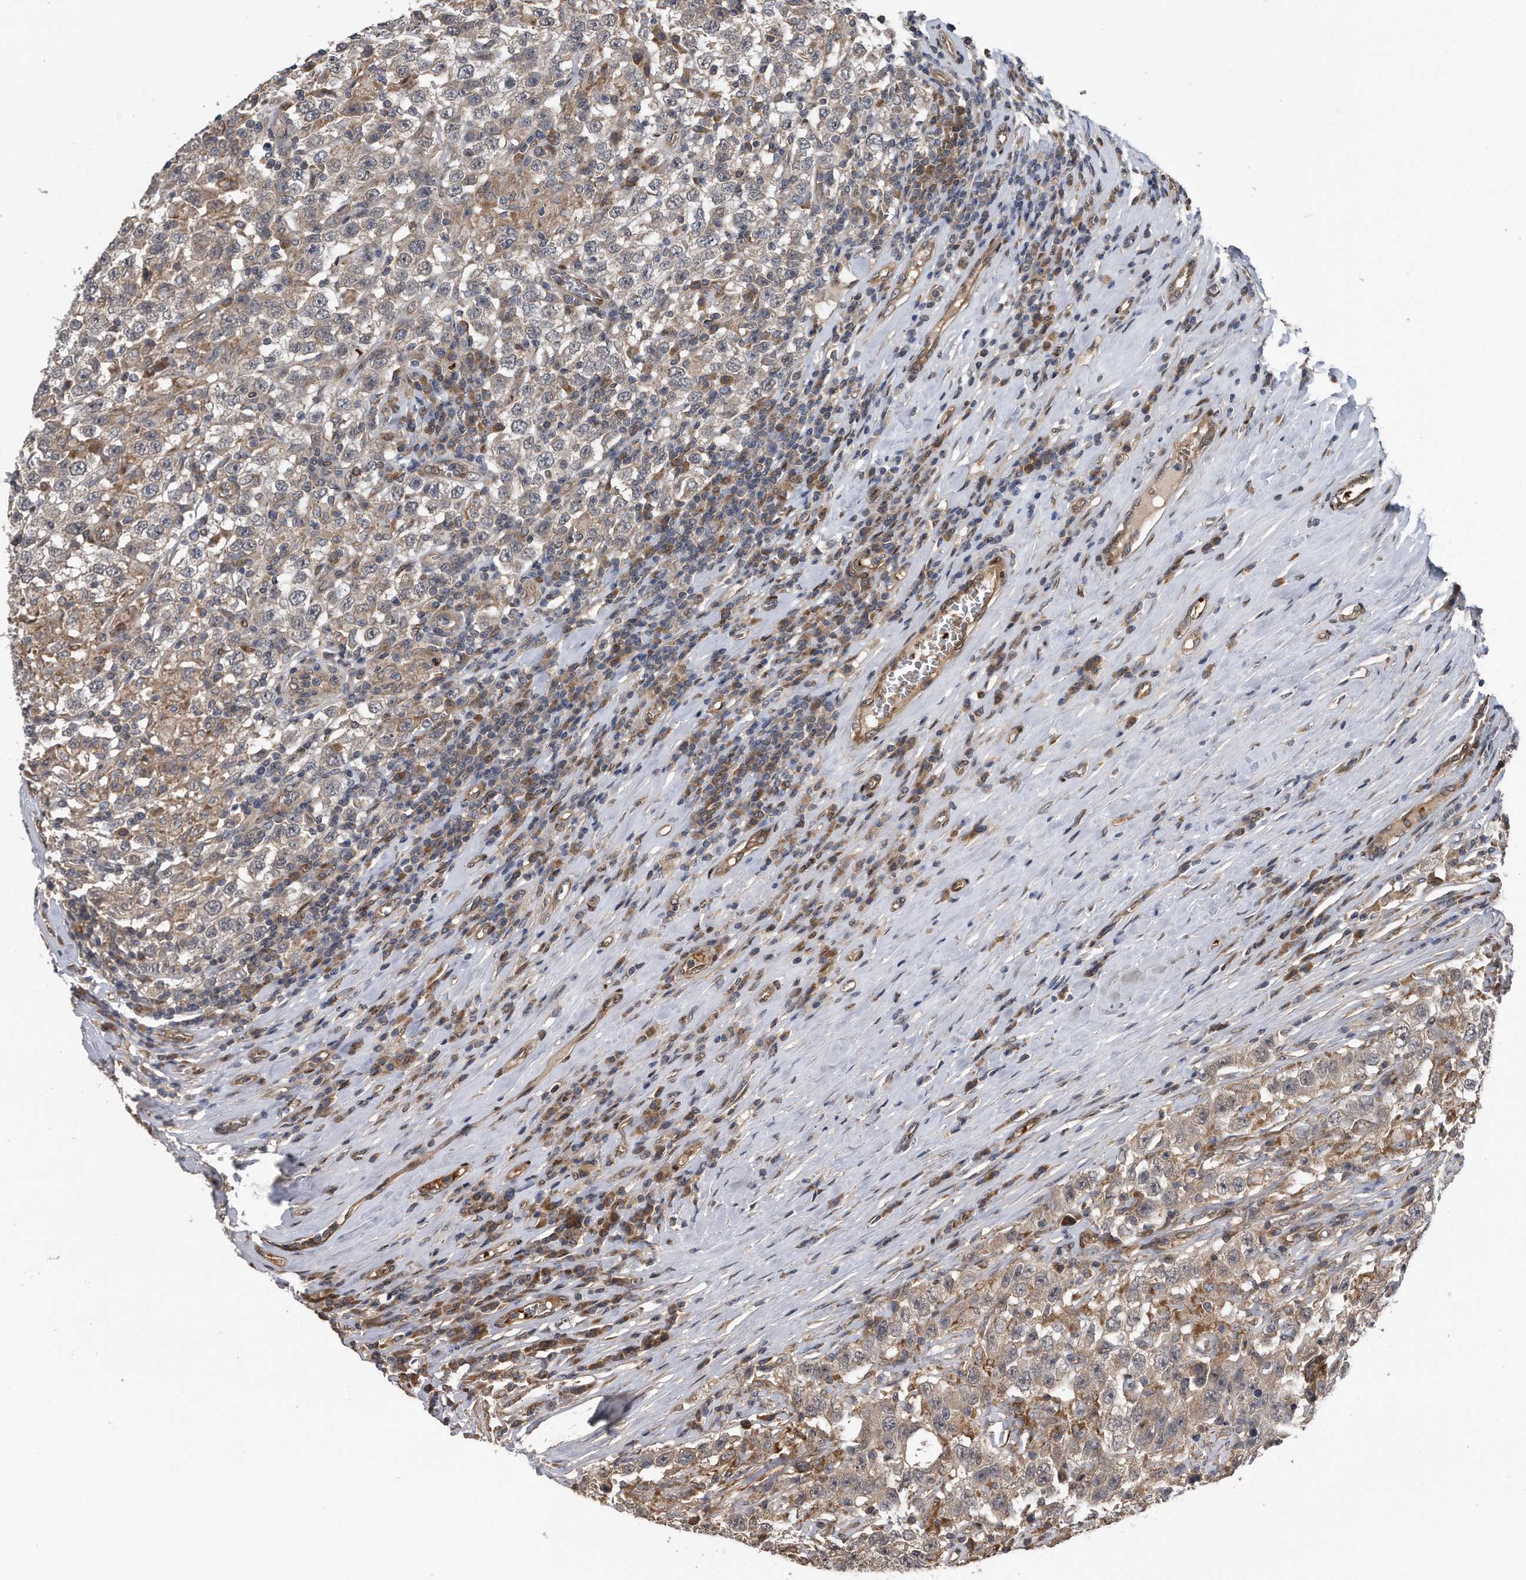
{"staining": {"intensity": "weak", "quantity": "25%-75%", "location": "cytoplasmic/membranous"}, "tissue": "testis cancer", "cell_type": "Tumor cells", "image_type": "cancer", "snomed": [{"axis": "morphology", "description": "Seminoma, NOS"}, {"axis": "topography", "description": "Testis"}], "caption": "Immunohistochemical staining of human testis seminoma displays weak cytoplasmic/membranous protein staining in approximately 25%-75% of tumor cells.", "gene": "ZNF79", "patient": {"sex": "male", "age": 41}}